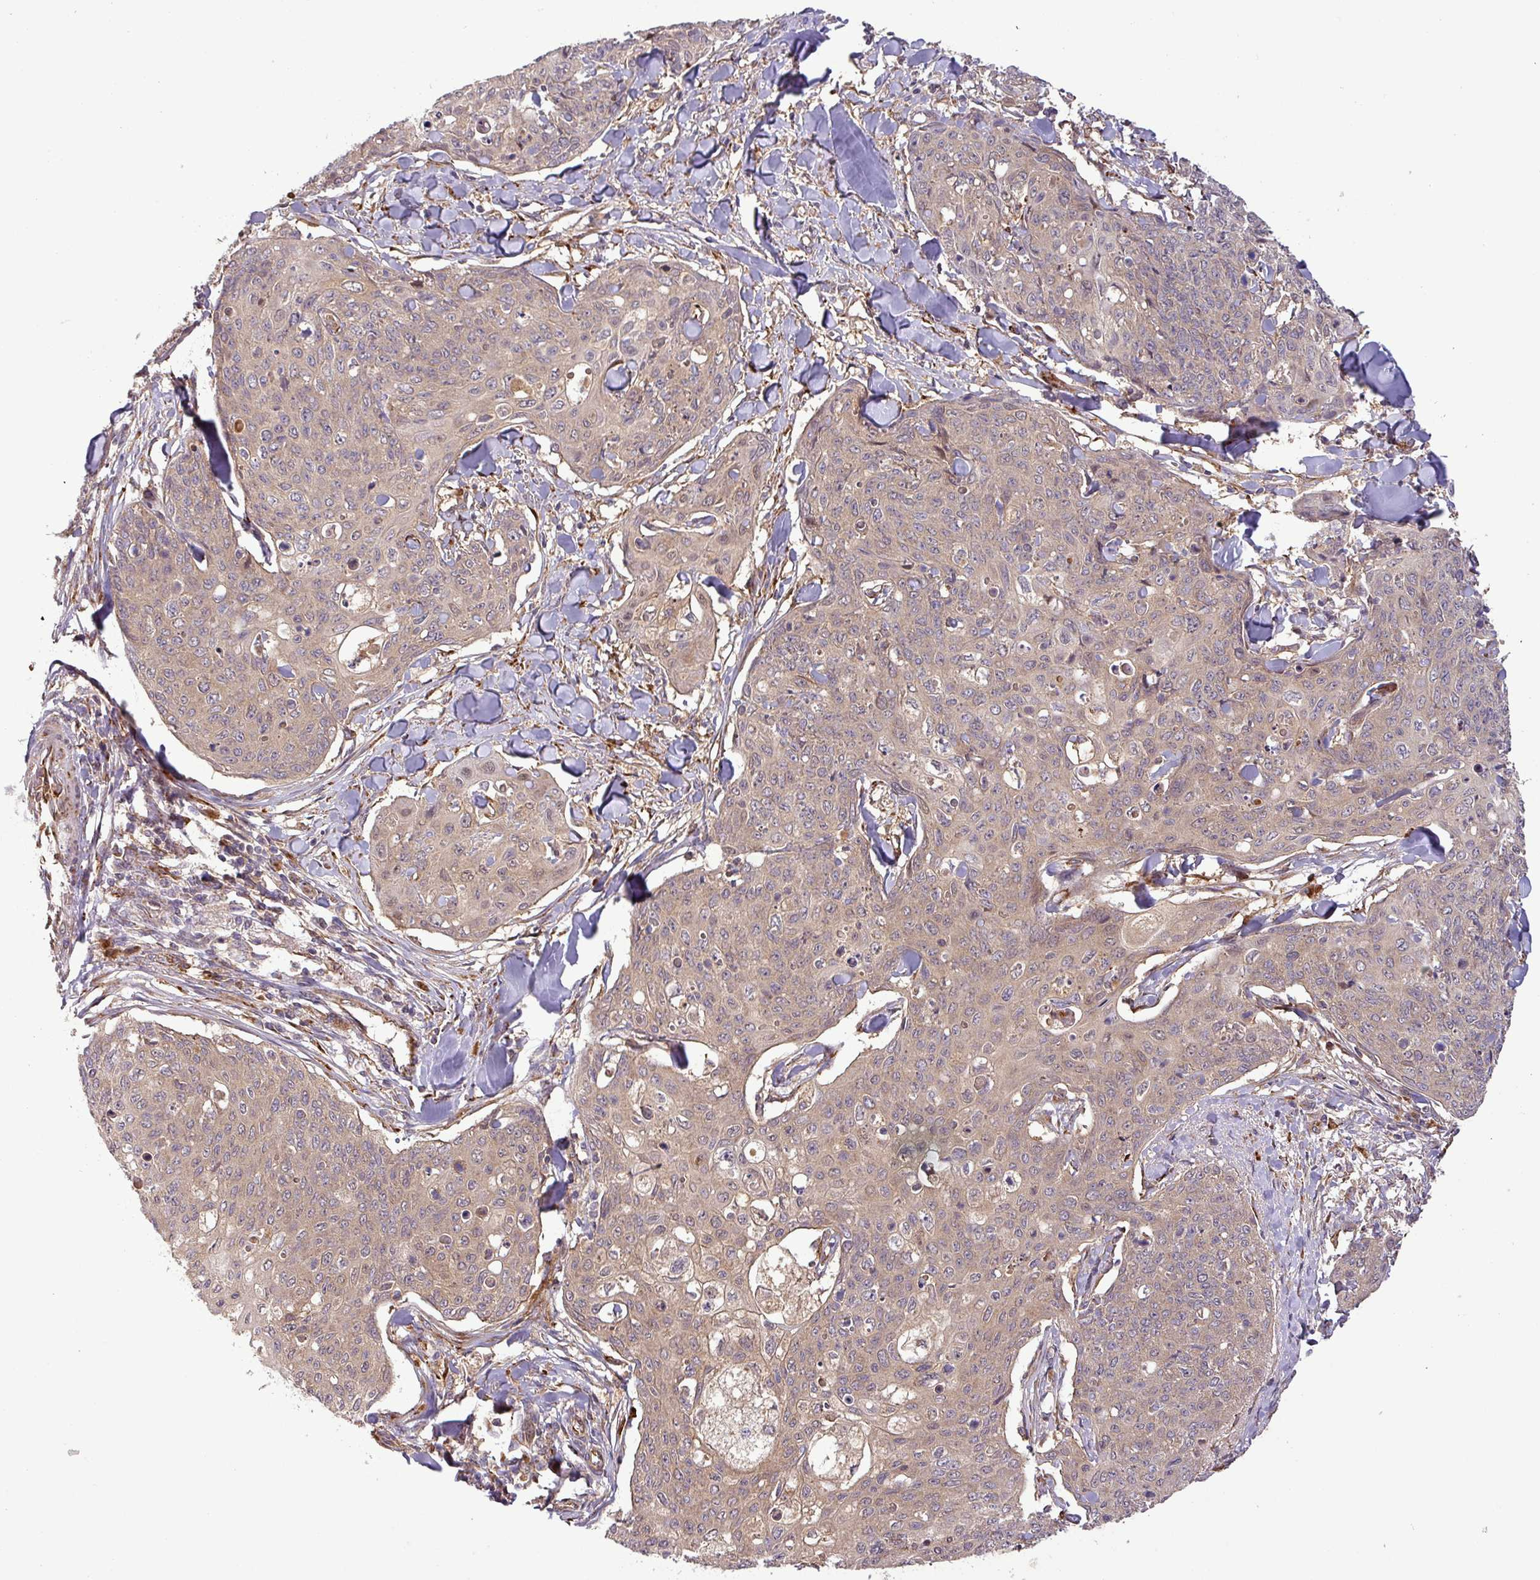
{"staining": {"intensity": "weak", "quantity": ">75%", "location": "cytoplasmic/membranous"}, "tissue": "skin cancer", "cell_type": "Tumor cells", "image_type": "cancer", "snomed": [{"axis": "morphology", "description": "Squamous cell carcinoma, NOS"}, {"axis": "topography", "description": "Skin"}, {"axis": "topography", "description": "Vulva"}], "caption": "Immunohistochemistry (IHC) (DAB (3,3'-diaminobenzidine)) staining of skin squamous cell carcinoma displays weak cytoplasmic/membranous protein positivity in about >75% of tumor cells. The staining was performed using DAB, with brown indicating positive protein expression. Nuclei are stained blue with hematoxylin.", "gene": "ART1", "patient": {"sex": "female", "age": 85}}